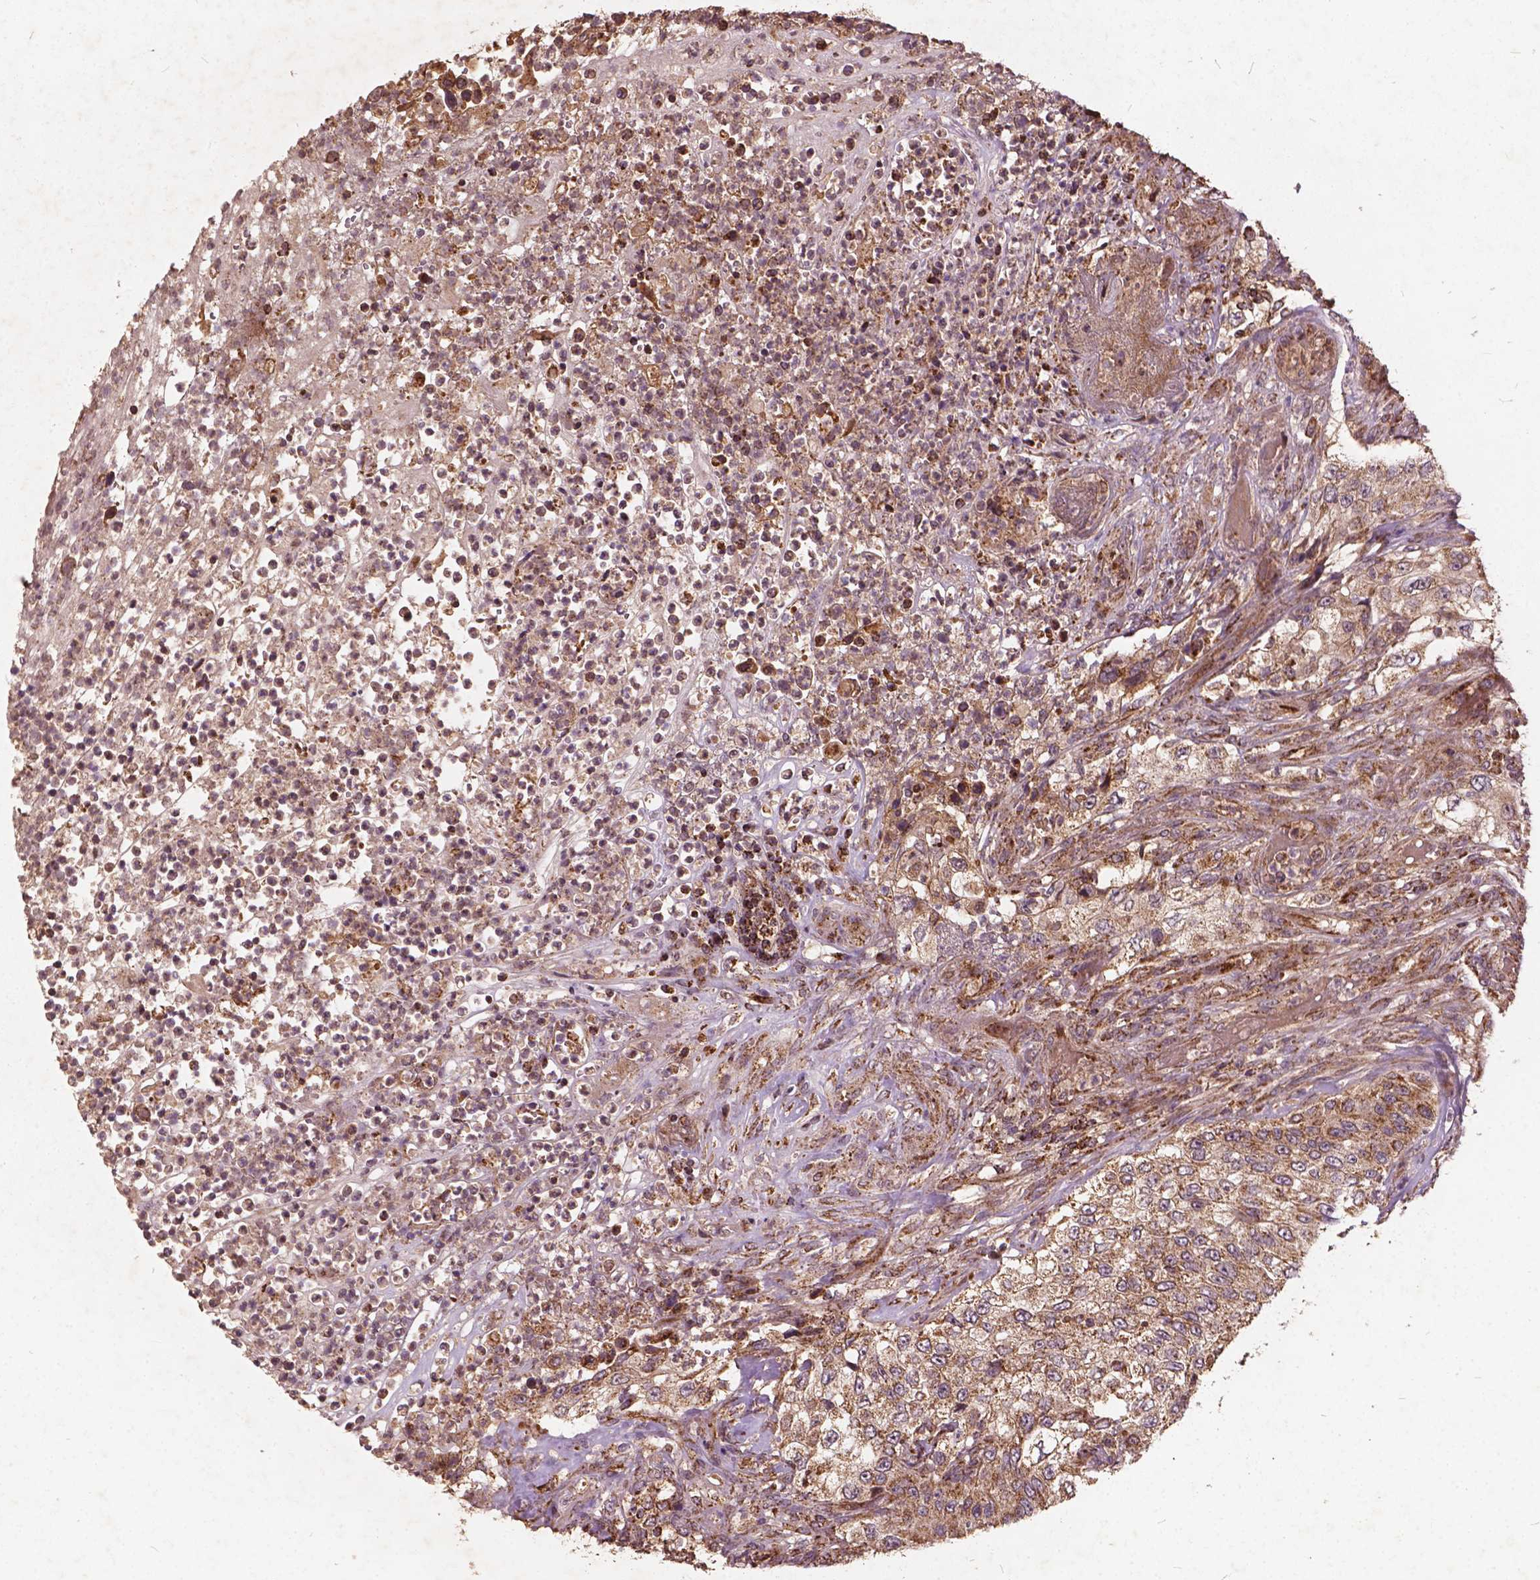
{"staining": {"intensity": "weak", "quantity": ">75%", "location": "cytoplasmic/membranous"}, "tissue": "urothelial cancer", "cell_type": "Tumor cells", "image_type": "cancer", "snomed": [{"axis": "morphology", "description": "Urothelial carcinoma, High grade"}, {"axis": "topography", "description": "Urinary bladder"}], "caption": "Immunohistochemistry histopathology image of urothelial carcinoma (high-grade) stained for a protein (brown), which demonstrates low levels of weak cytoplasmic/membranous staining in about >75% of tumor cells.", "gene": "UBXN2A", "patient": {"sex": "female", "age": 60}}